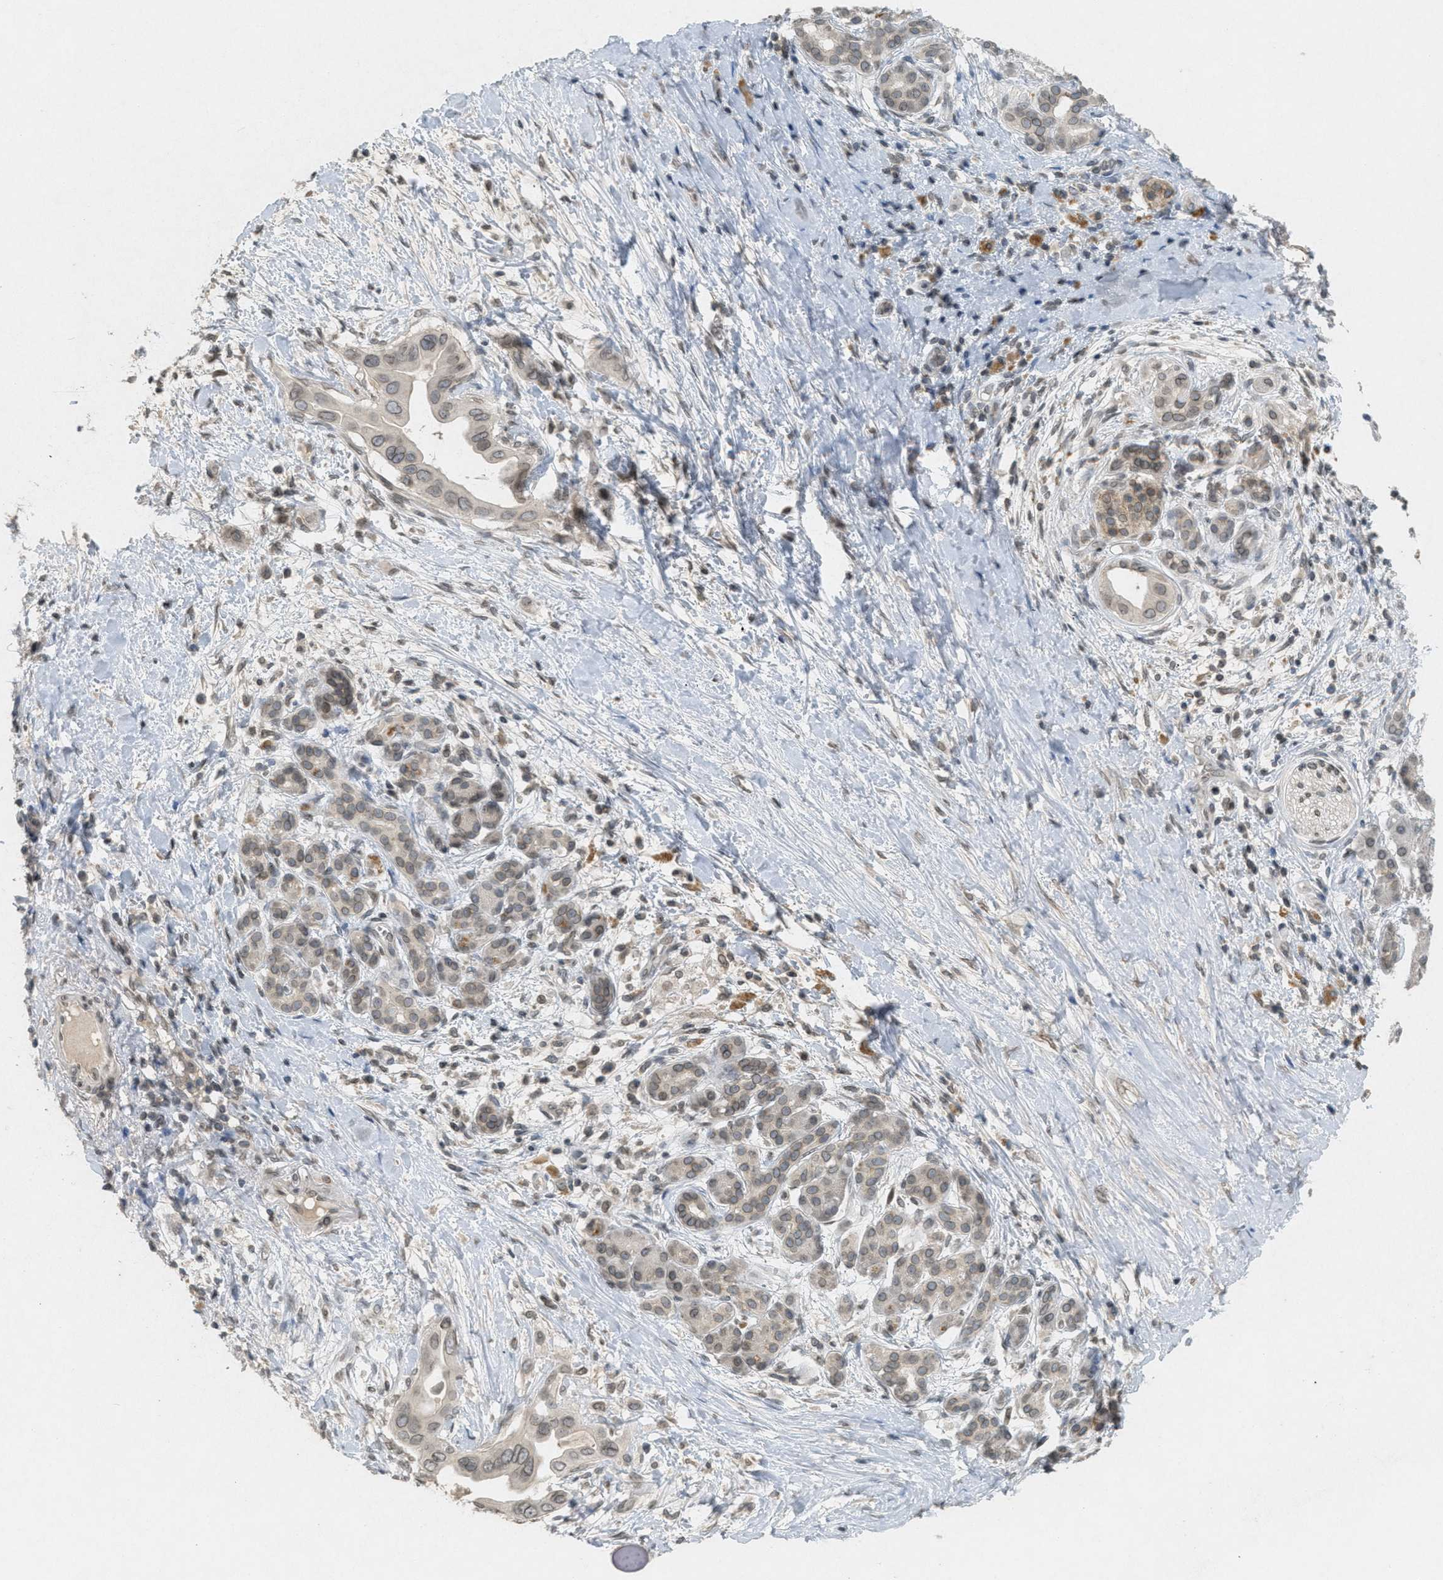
{"staining": {"intensity": "weak", "quantity": ">75%", "location": "cytoplasmic/membranous,nuclear"}, "tissue": "pancreatic cancer", "cell_type": "Tumor cells", "image_type": "cancer", "snomed": [{"axis": "morphology", "description": "Adenocarcinoma, NOS"}, {"axis": "topography", "description": "Pancreas"}], "caption": "Immunohistochemistry (DAB (3,3'-diaminobenzidine)) staining of pancreatic adenocarcinoma demonstrates weak cytoplasmic/membranous and nuclear protein positivity in about >75% of tumor cells. (brown staining indicates protein expression, while blue staining denotes nuclei).", "gene": "ABHD6", "patient": {"sex": "male", "age": 55}}